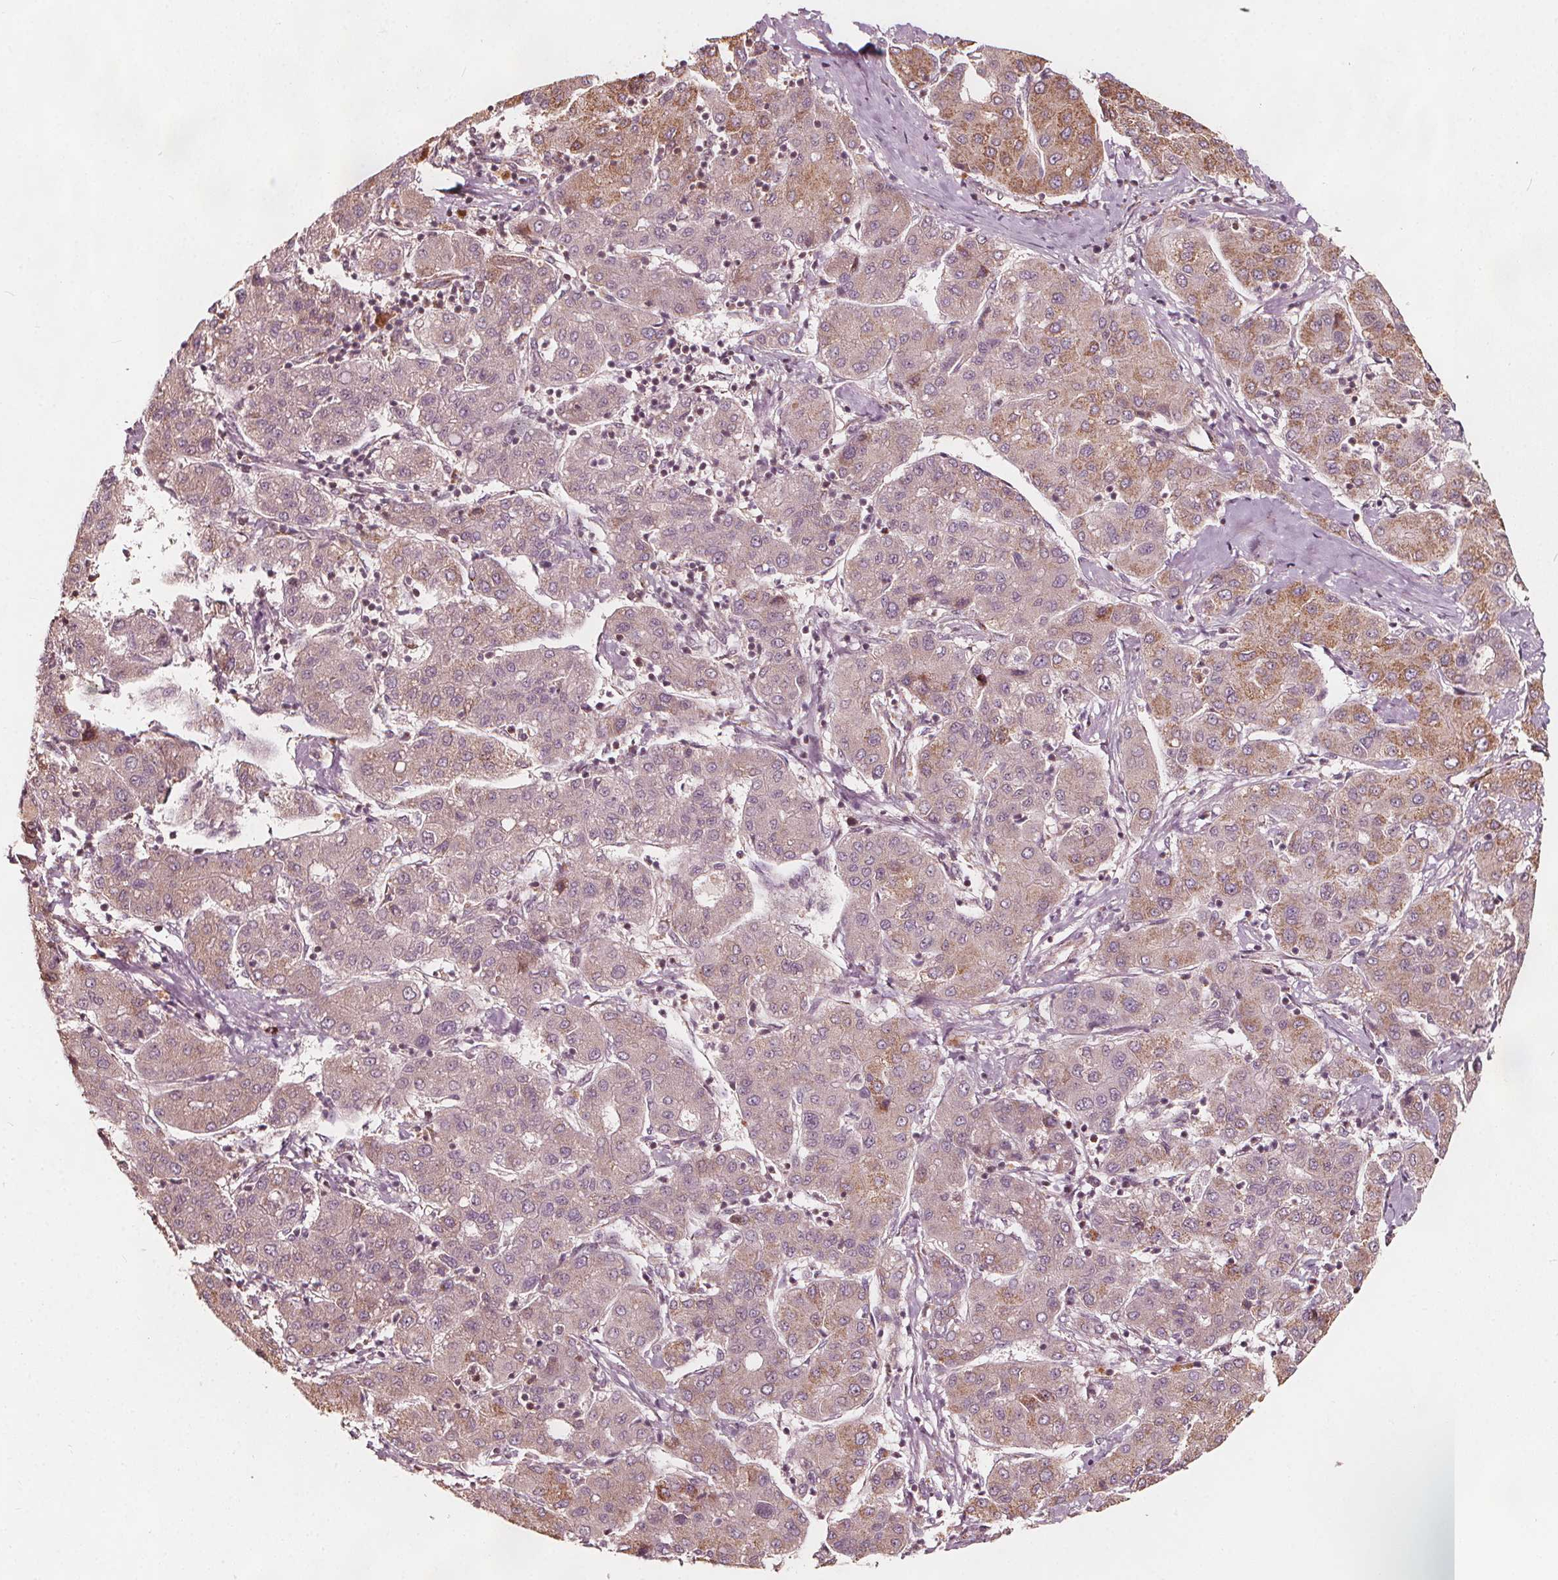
{"staining": {"intensity": "moderate", "quantity": "<25%", "location": "cytoplasmic/membranous"}, "tissue": "liver cancer", "cell_type": "Tumor cells", "image_type": "cancer", "snomed": [{"axis": "morphology", "description": "Carcinoma, Hepatocellular, NOS"}, {"axis": "topography", "description": "Liver"}], "caption": "Immunohistochemical staining of human liver cancer demonstrates moderate cytoplasmic/membranous protein expression in about <25% of tumor cells.", "gene": "AIP", "patient": {"sex": "male", "age": 65}}